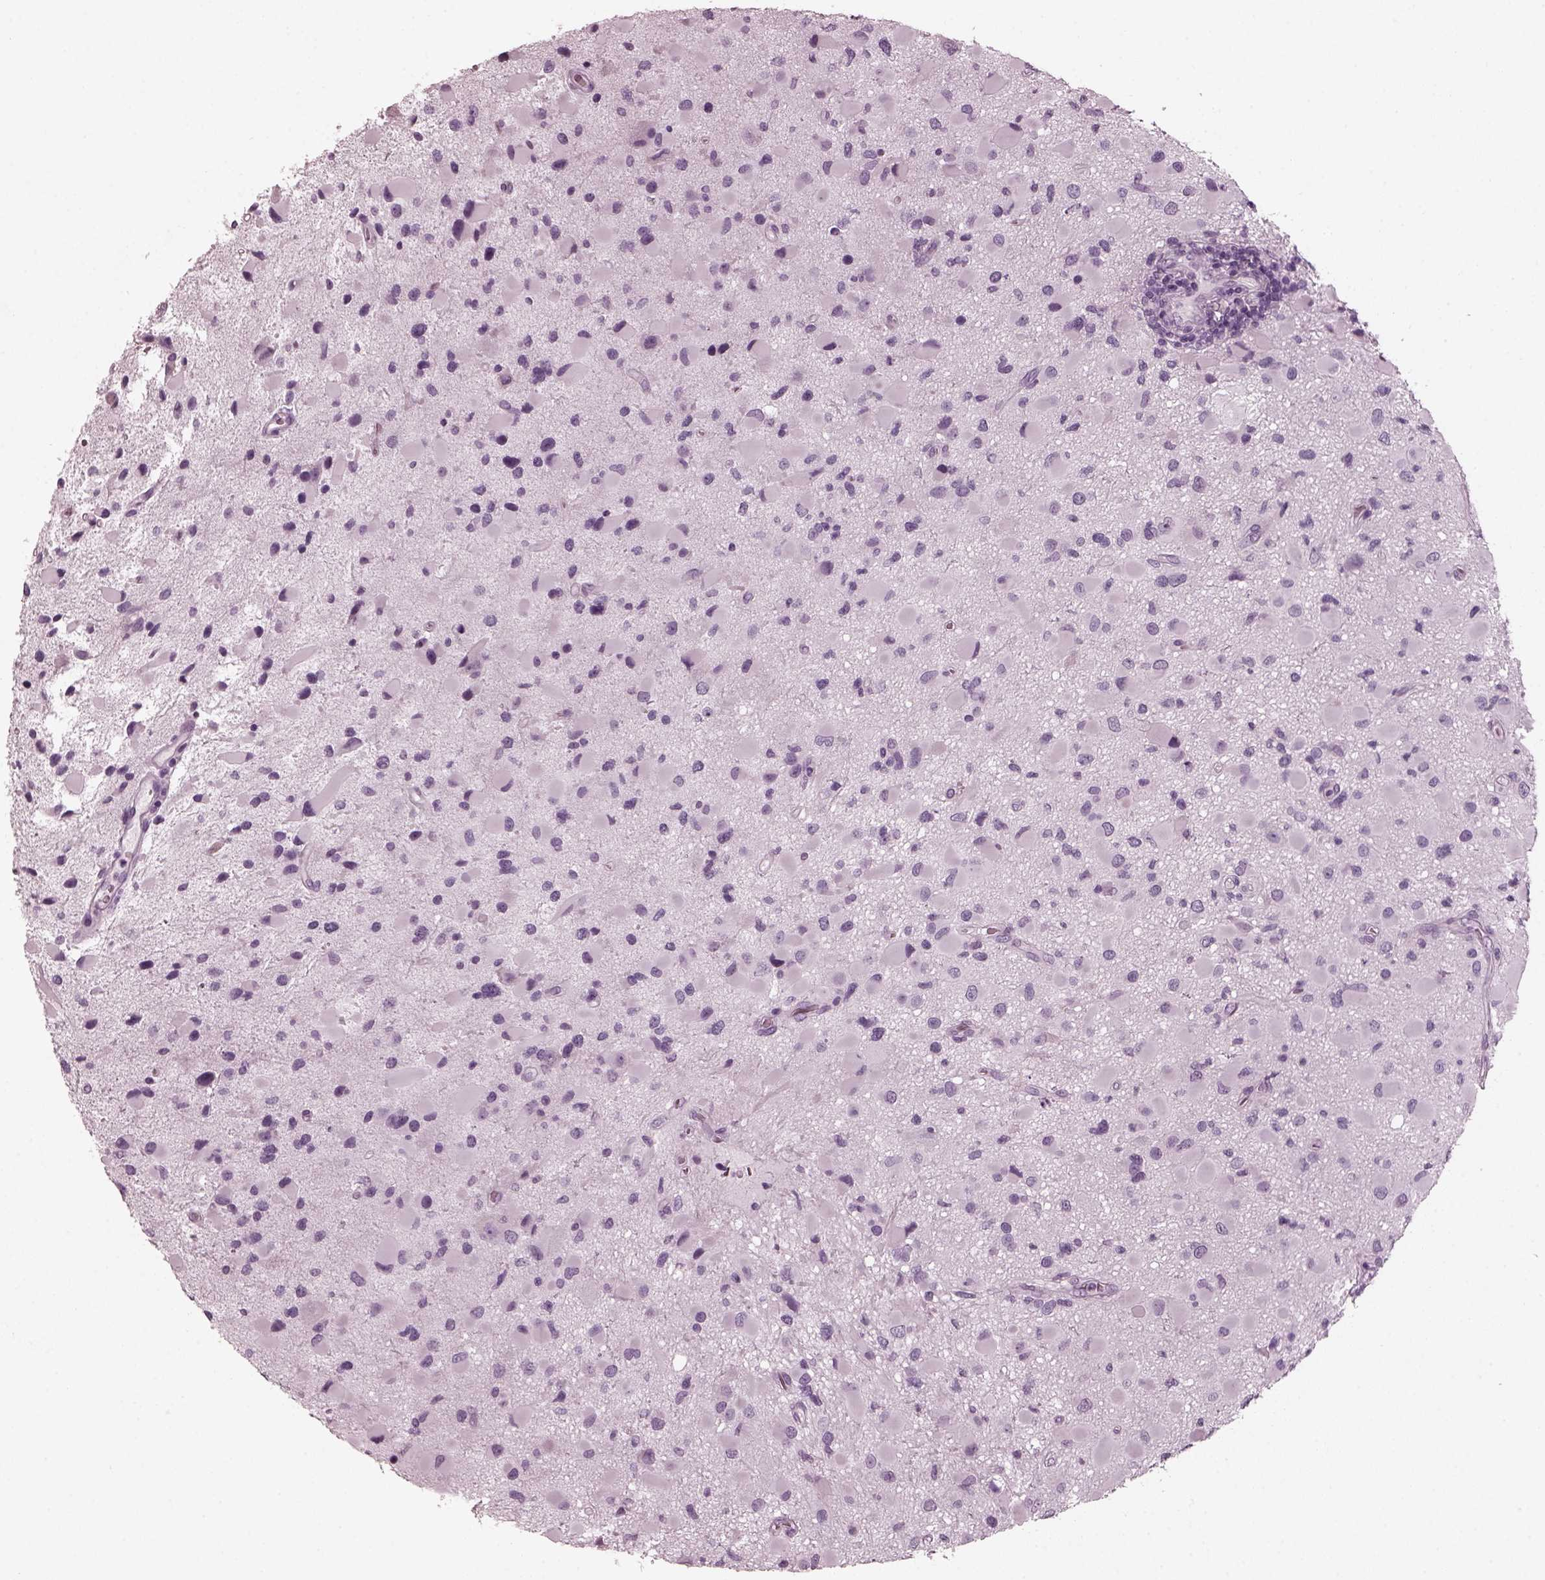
{"staining": {"intensity": "negative", "quantity": "none", "location": "none"}, "tissue": "glioma", "cell_type": "Tumor cells", "image_type": "cancer", "snomed": [{"axis": "morphology", "description": "Glioma, malignant, Low grade"}, {"axis": "topography", "description": "Brain"}], "caption": "A micrograph of glioma stained for a protein shows no brown staining in tumor cells.", "gene": "RCVRN", "patient": {"sex": "female", "age": 32}}